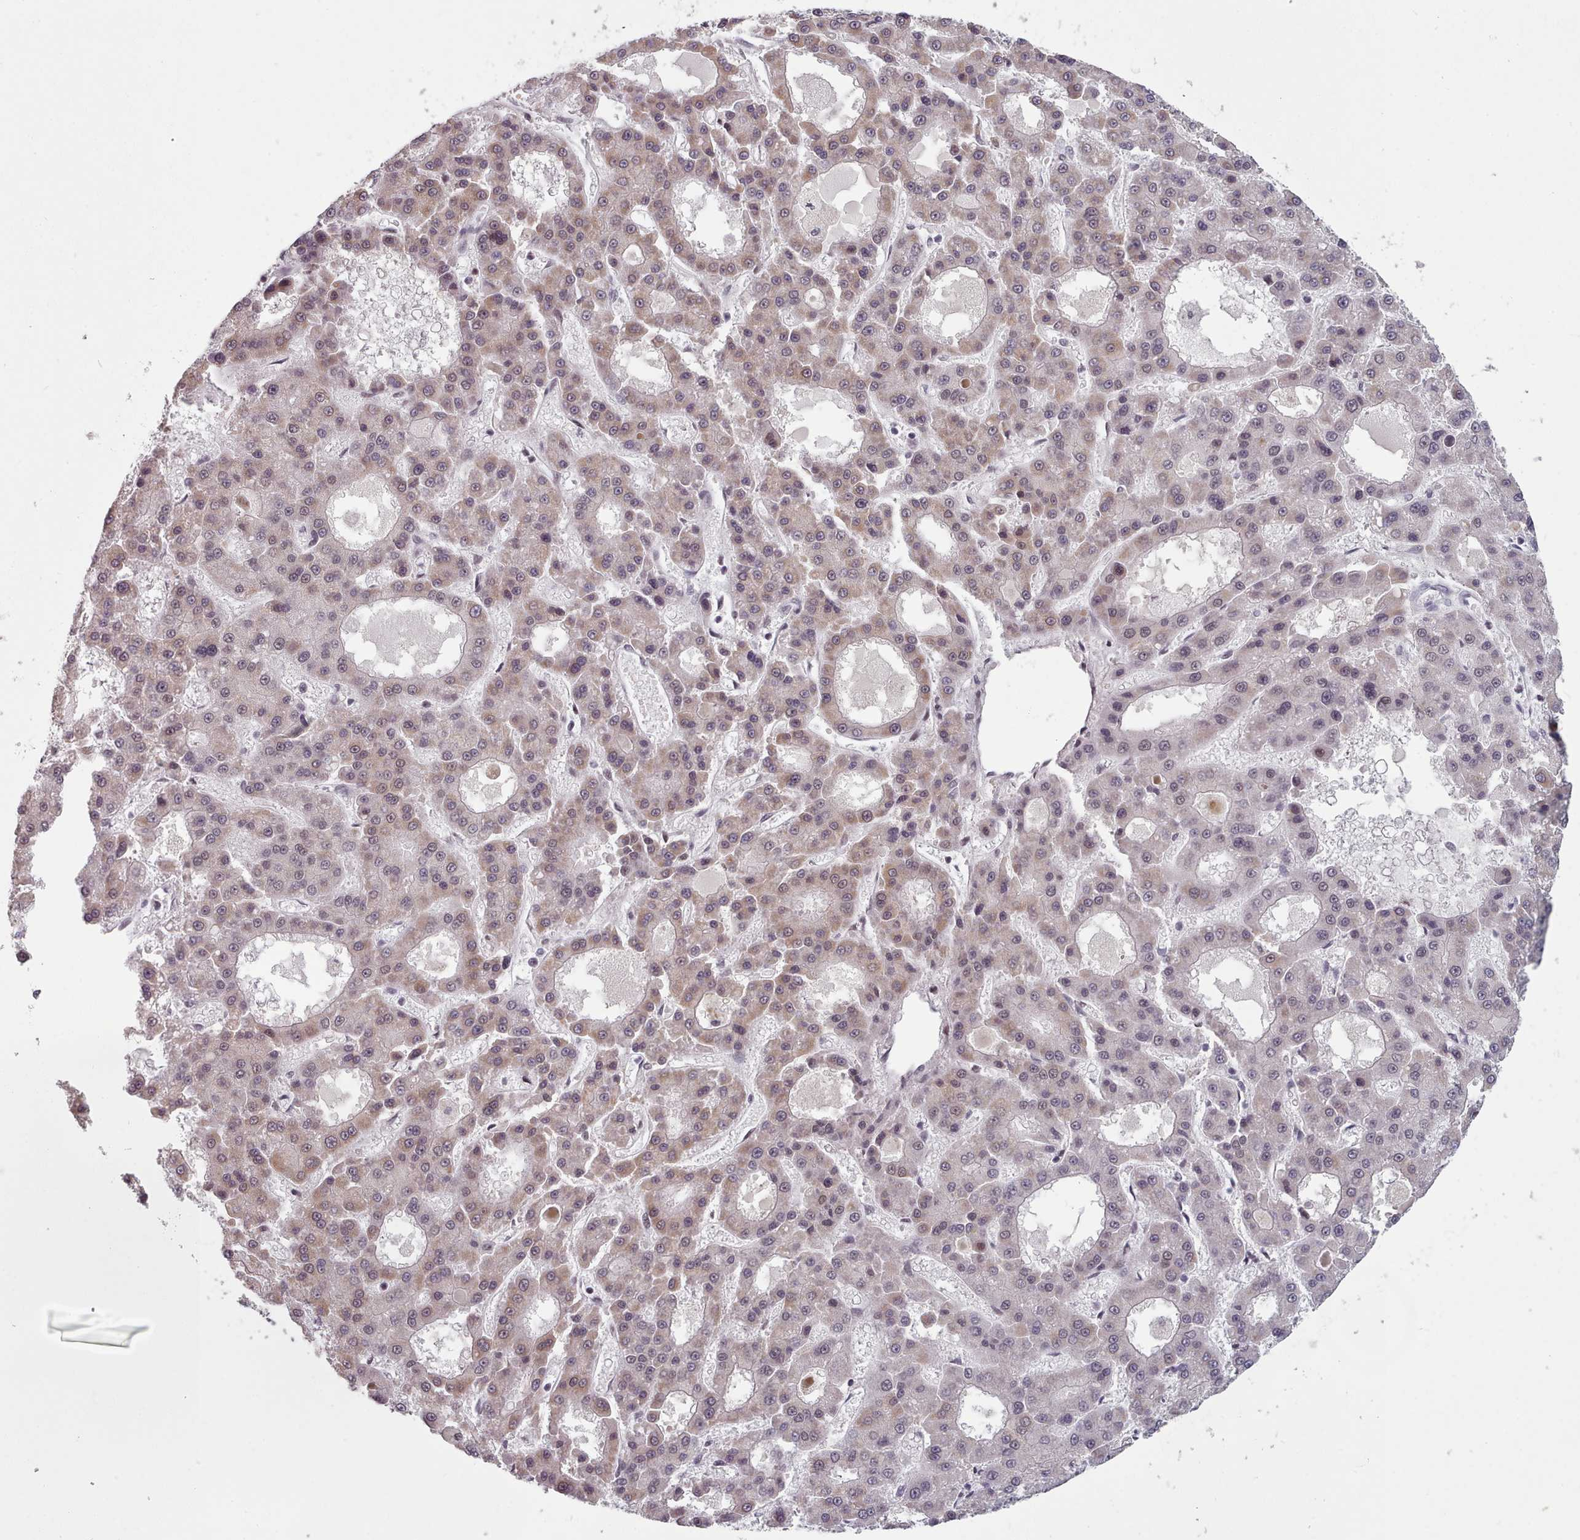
{"staining": {"intensity": "weak", "quantity": ">75%", "location": "cytoplasmic/membranous,nuclear"}, "tissue": "liver cancer", "cell_type": "Tumor cells", "image_type": "cancer", "snomed": [{"axis": "morphology", "description": "Carcinoma, Hepatocellular, NOS"}, {"axis": "topography", "description": "Liver"}], "caption": "Immunohistochemical staining of human liver cancer shows weak cytoplasmic/membranous and nuclear protein positivity in approximately >75% of tumor cells.", "gene": "SRSF9", "patient": {"sex": "male", "age": 70}}